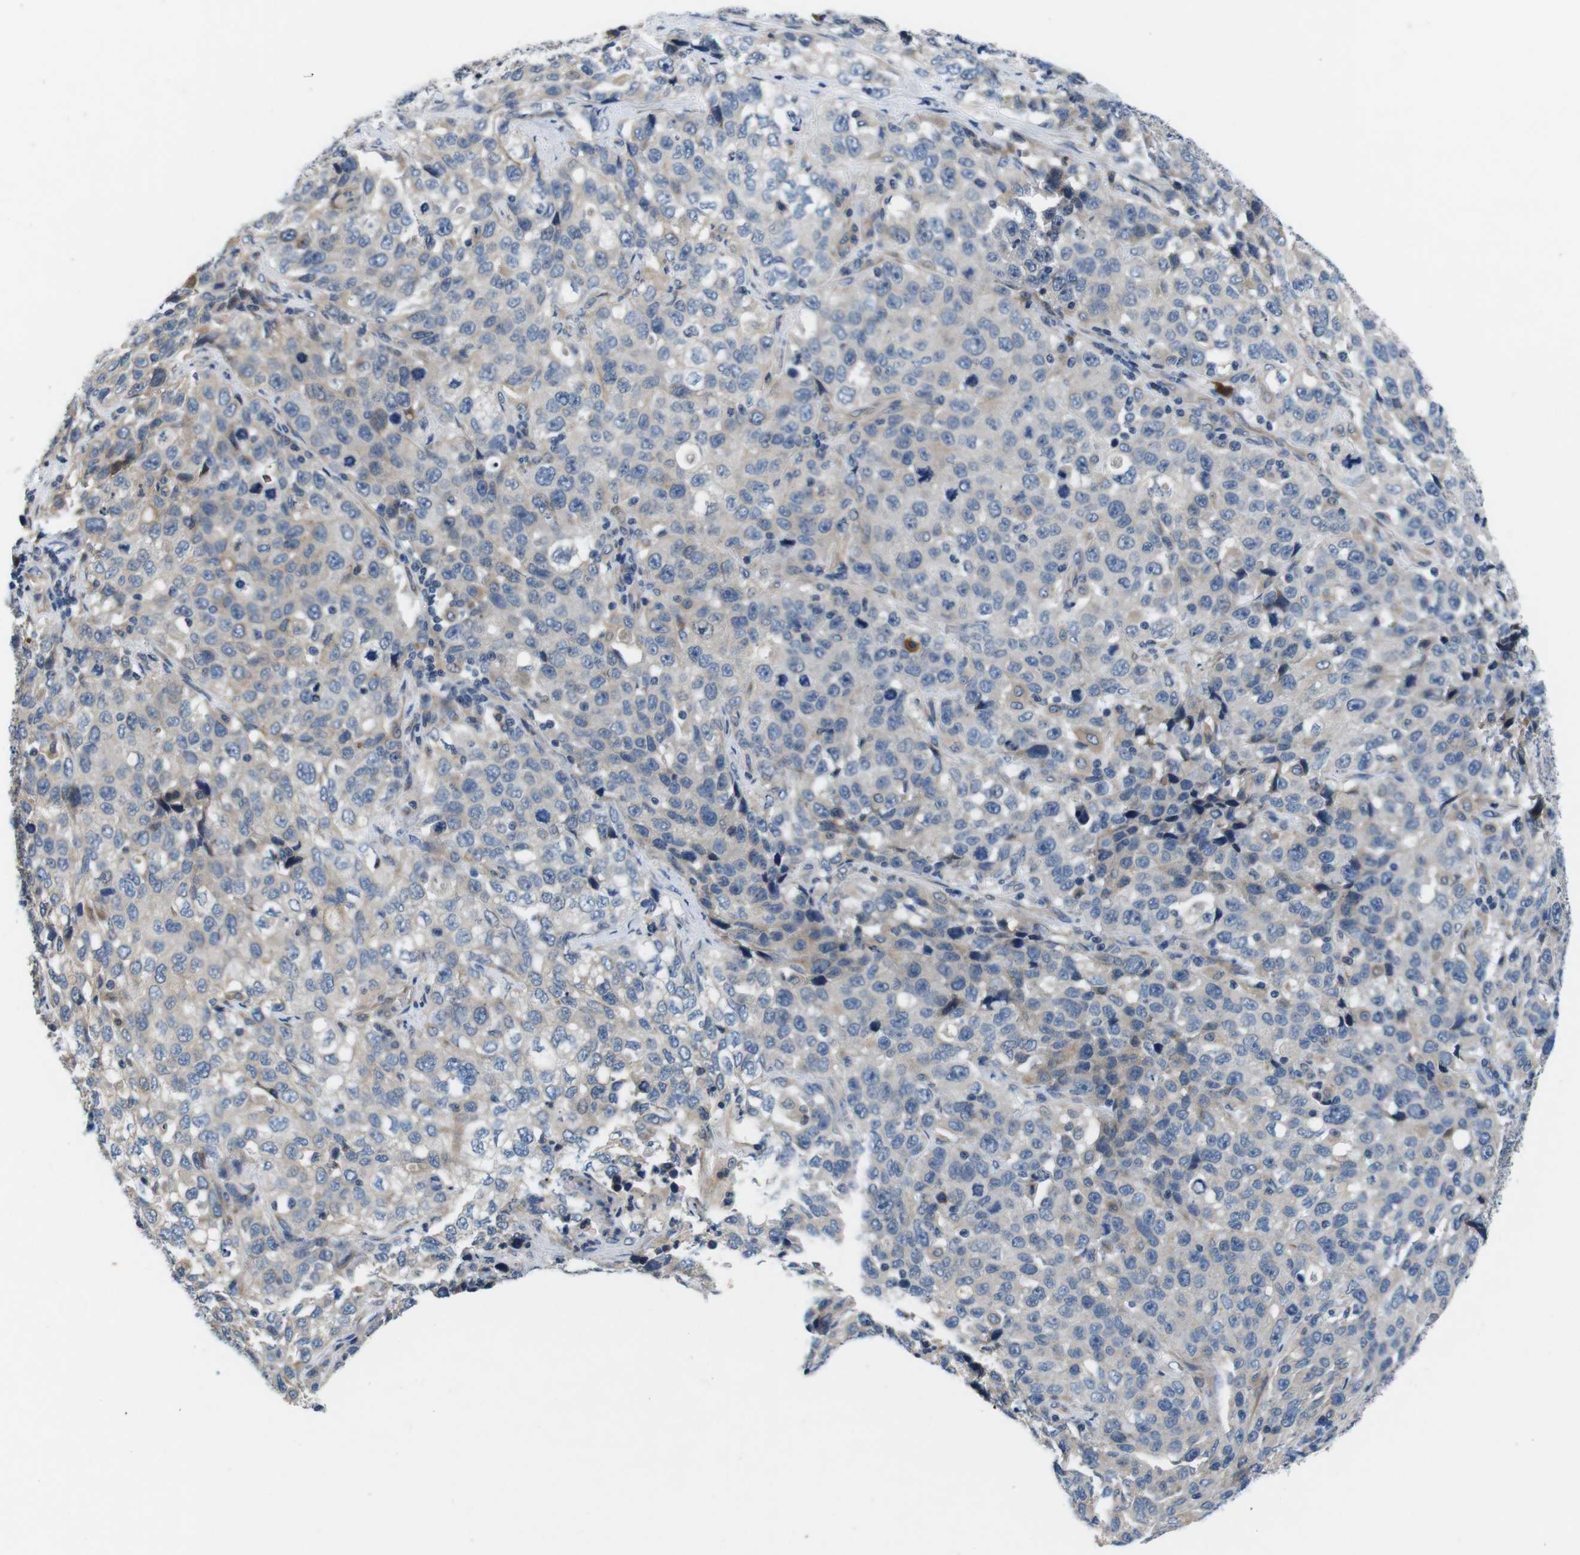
{"staining": {"intensity": "moderate", "quantity": "<25%", "location": "cytoplasmic/membranous"}, "tissue": "stomach cancer", "cell_type": "Tumor cells", "image_type": "cancer", "snomed": [{"axis": "morphology", "description": "Normal tissue, NOS"}, {"axis": "morphology", "description": "Adenocarcinoma, NOS"}, {"axis": "topography", "description": "Stomach"}], "caption": "Approximately <25% of tumor cells in stomach cancer (adenocarcinoma) show moderate cytoplasmic/membranous protein positivity as visualized by brown immunohistochemical staining.", "gene": "JAK1", "patient": {"sex": "male", "age": 48}}